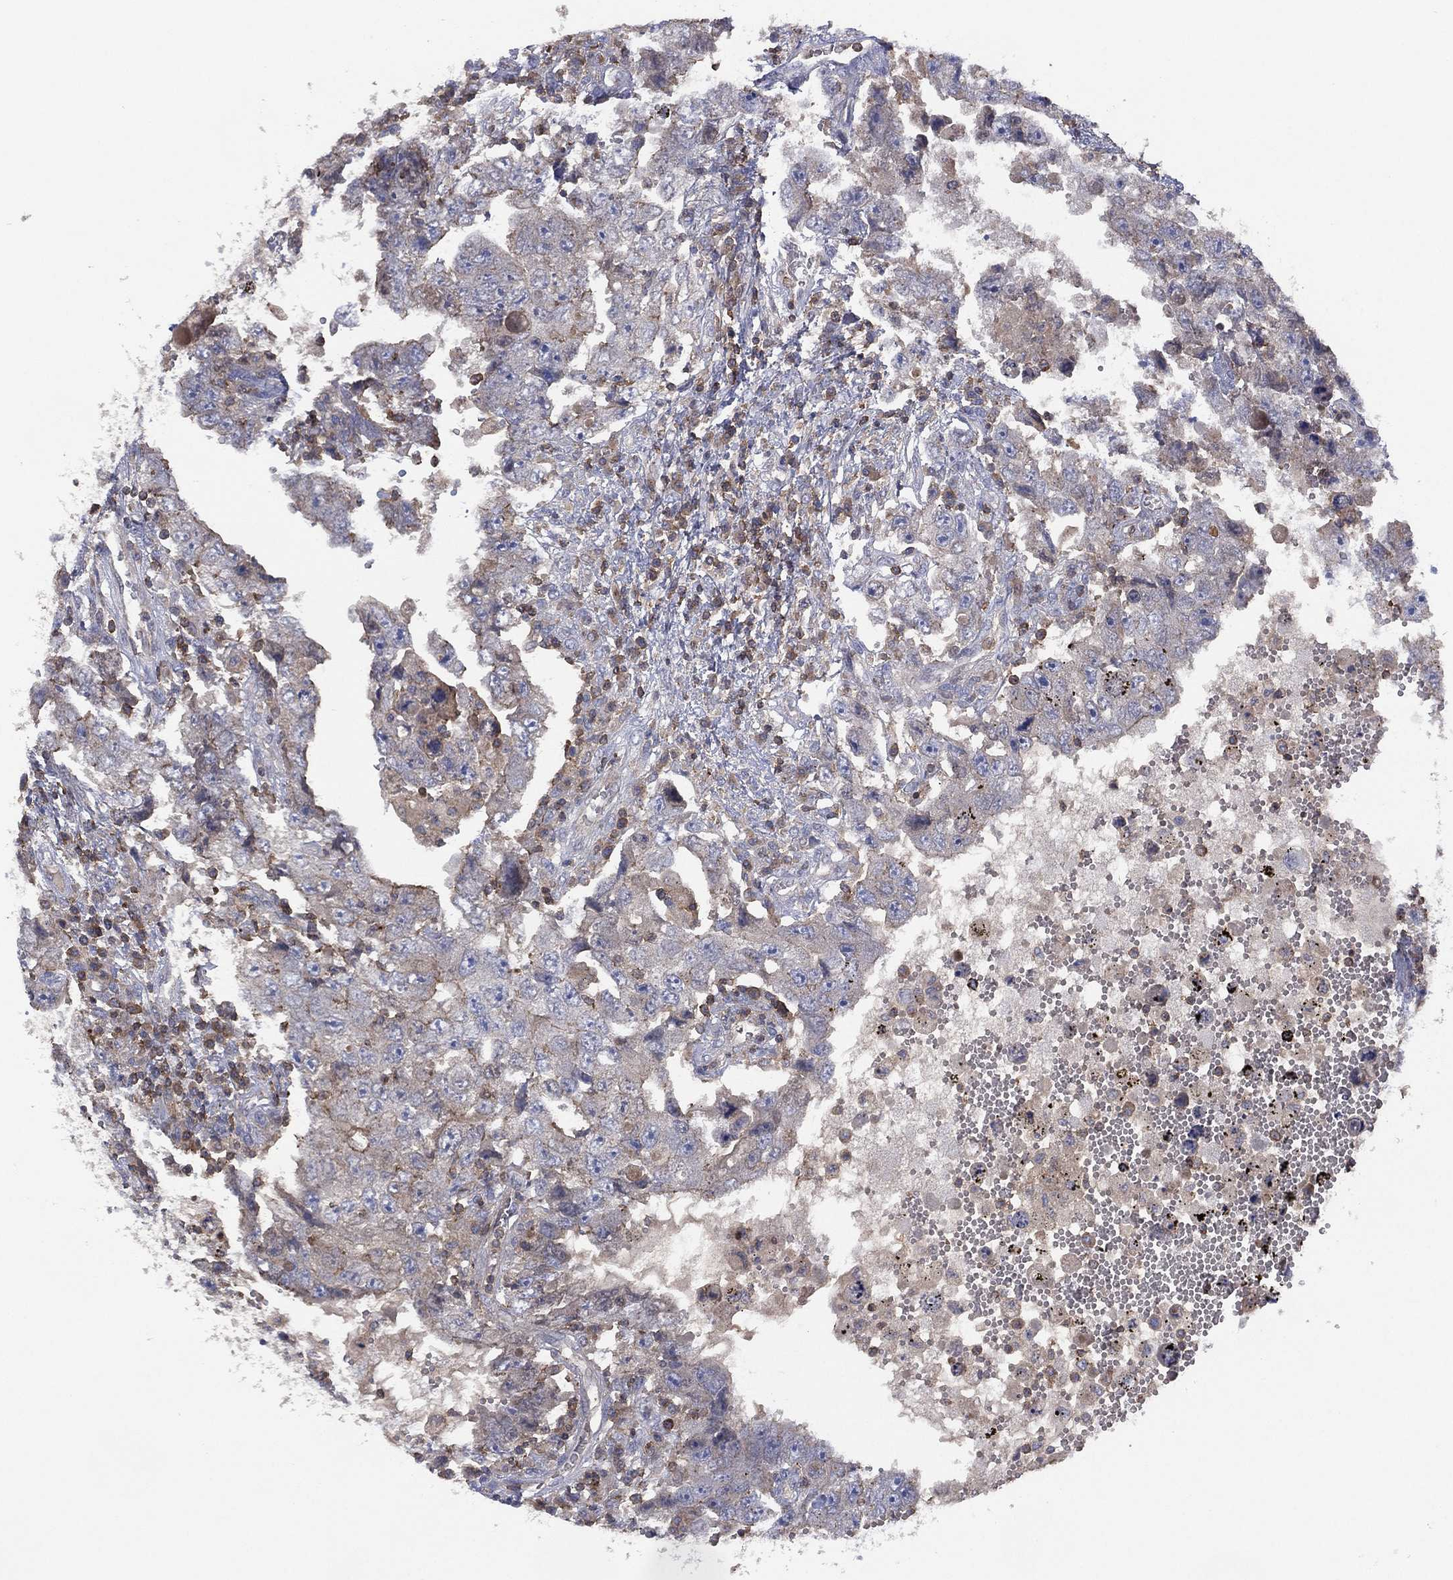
{"staining": {"intensity": "negative", "quantity": "none", "location": "none"}, "tissue": "testis cancer", "cell_type": "Tumor cells", "image_type": "cancer", "snomed": [{"axis": "morphology", "description": "Carcinoma, Embryonal, NOS"}, {"axis": "topography", "description": "Testis"}], "caption": "Human testis cancer (embryonal carcinoma) stained for a protein using immunohistochemistry (IHC) exhibits no expression in tumor cells.", "gene": "DOCK8", "patient": {"sex": "male", "age": 26}}